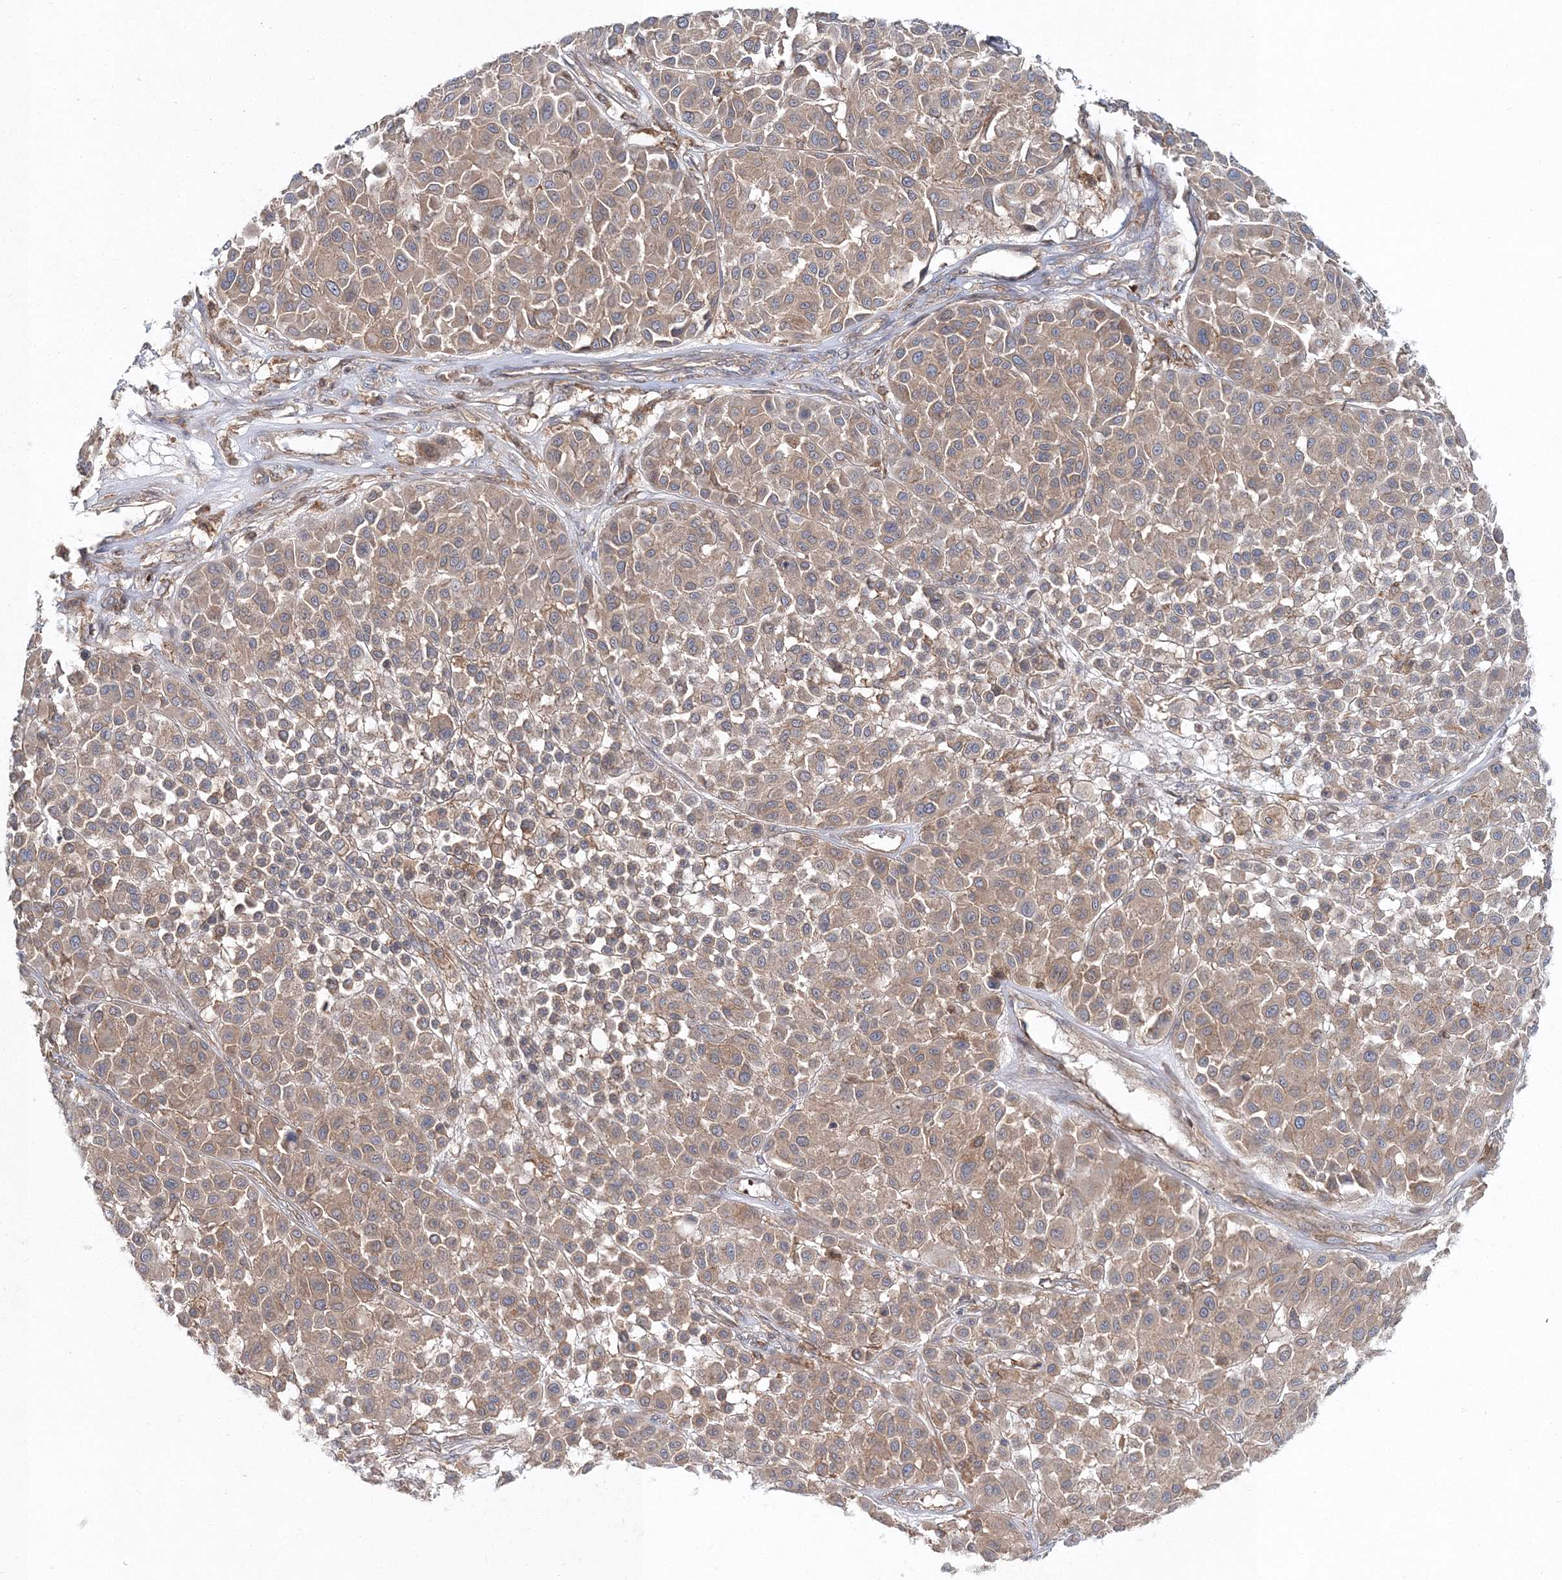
{"staining": {"intensity": "weak", "quantity": ">75%", "location": "cytoplasmic/membranous"}, "tissue": "melanoma", "cell_type": "Tumor cells", "image_type": "cancer", "snomed": [{"axis": "morphology", "description": "Malignant melanoma, Metastatic site"}, {"axis": "topography", "description": "Soft tissue"}], "caption": "A low amount of weak cytoplasmic/membranous positivity is identified in about >75% of tumor cells in malignant melanoma (metastatic site) tissue.", "gene": "PCBD2", "patient": {"sex": "male", "age": 41}}